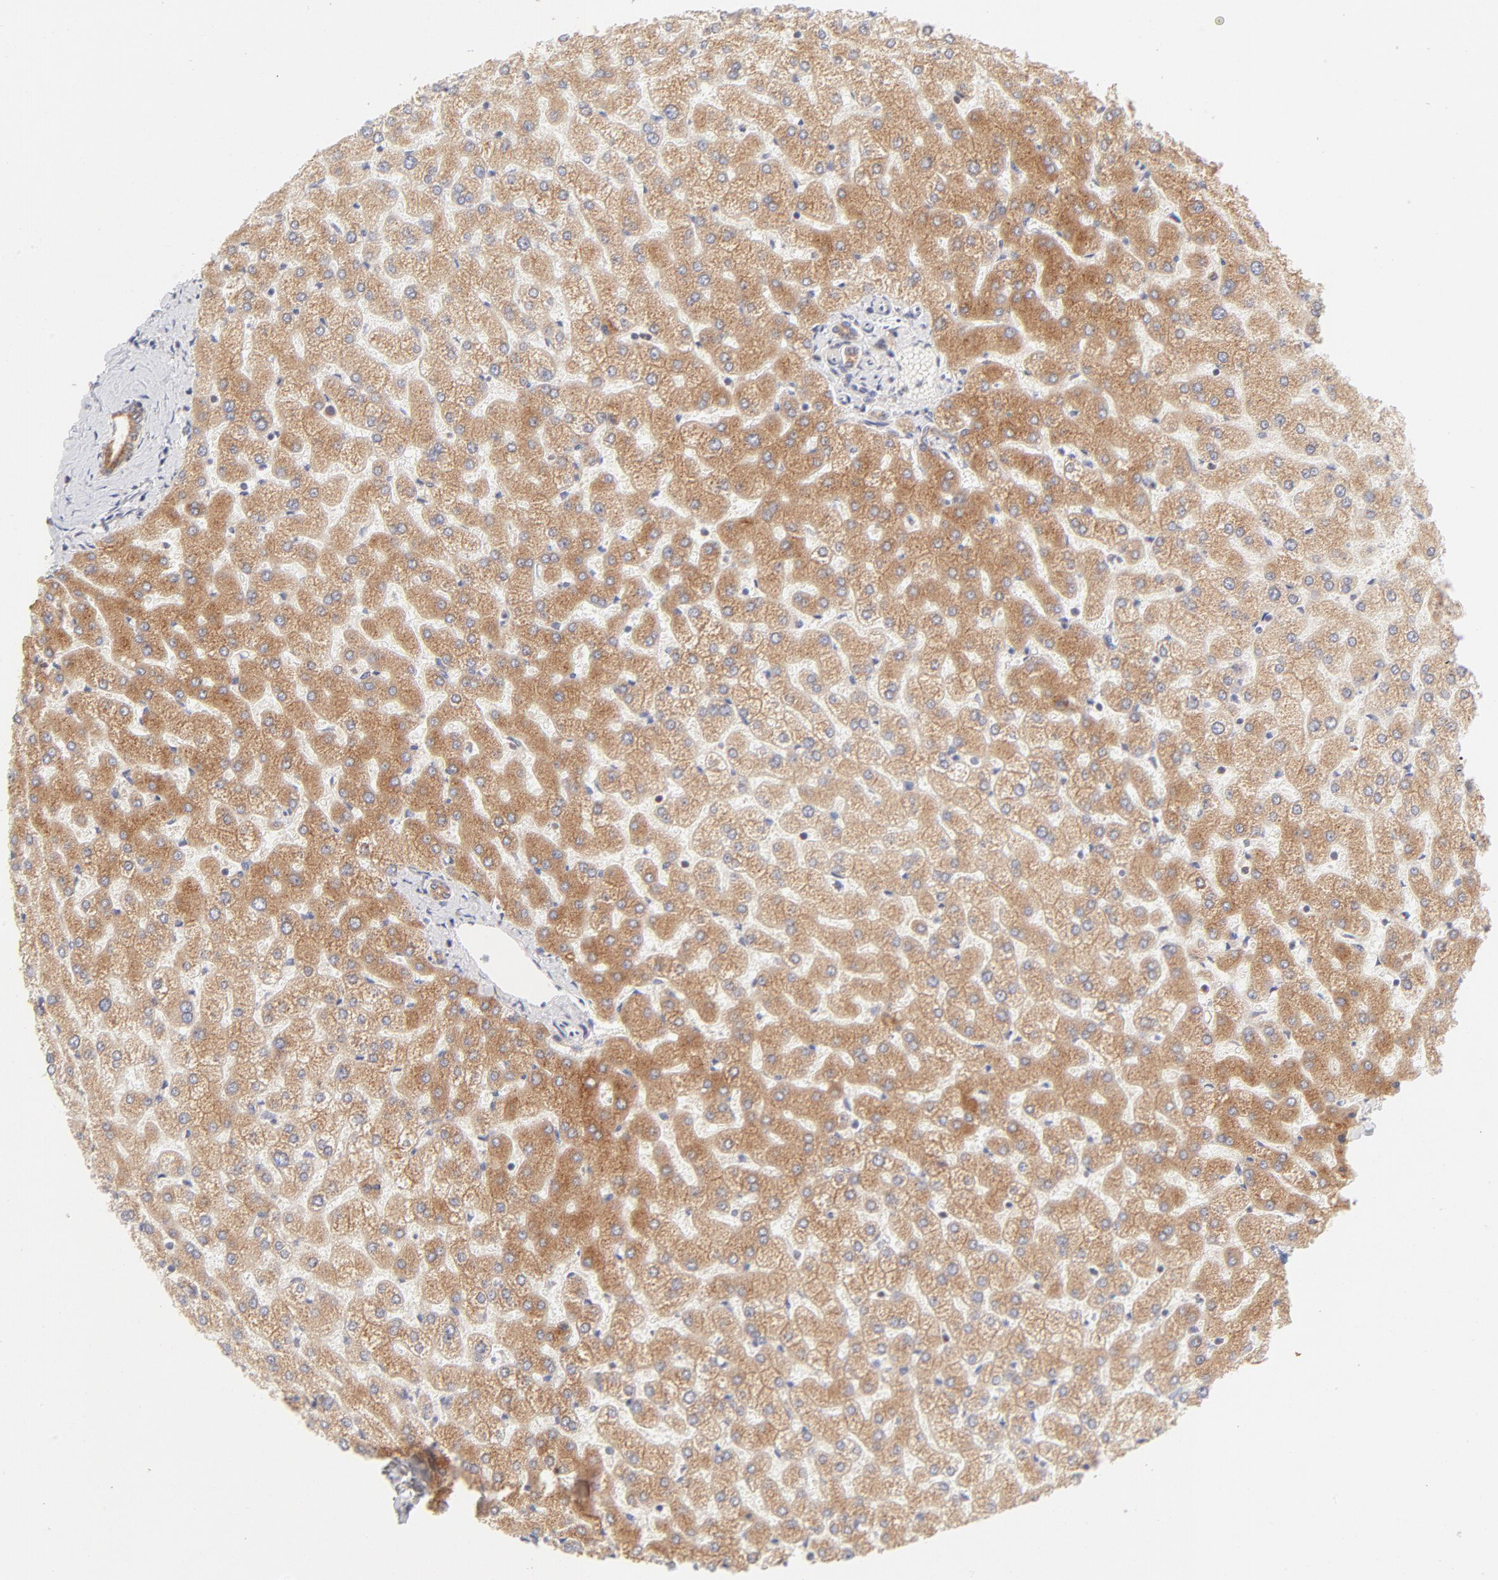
{"staining": {"intensity": "moderate", "quantity": ">75%", "location": "cytoplasmic/membranous"}, "tissue": "liver", "cell_type": "Cholangiocytes", "image_type": "normal", "snomed": [{"axis": "morphology", "description": "Normal tissue, NOS"}, {"axis": "topography", "description": "Liver"}], "caption": "Immunohistochemistry of benign liver demonstrates medium levels of moderate cytoplasmic/membranous expression in about >75% of cholangiocytes. Using DAB (brown) and hematoxylin (blue) stains, captured at high magnification using brightfield microscopy.", "gene": "RPS6KA1", "patient": {"sex": "female", "age": 32}}